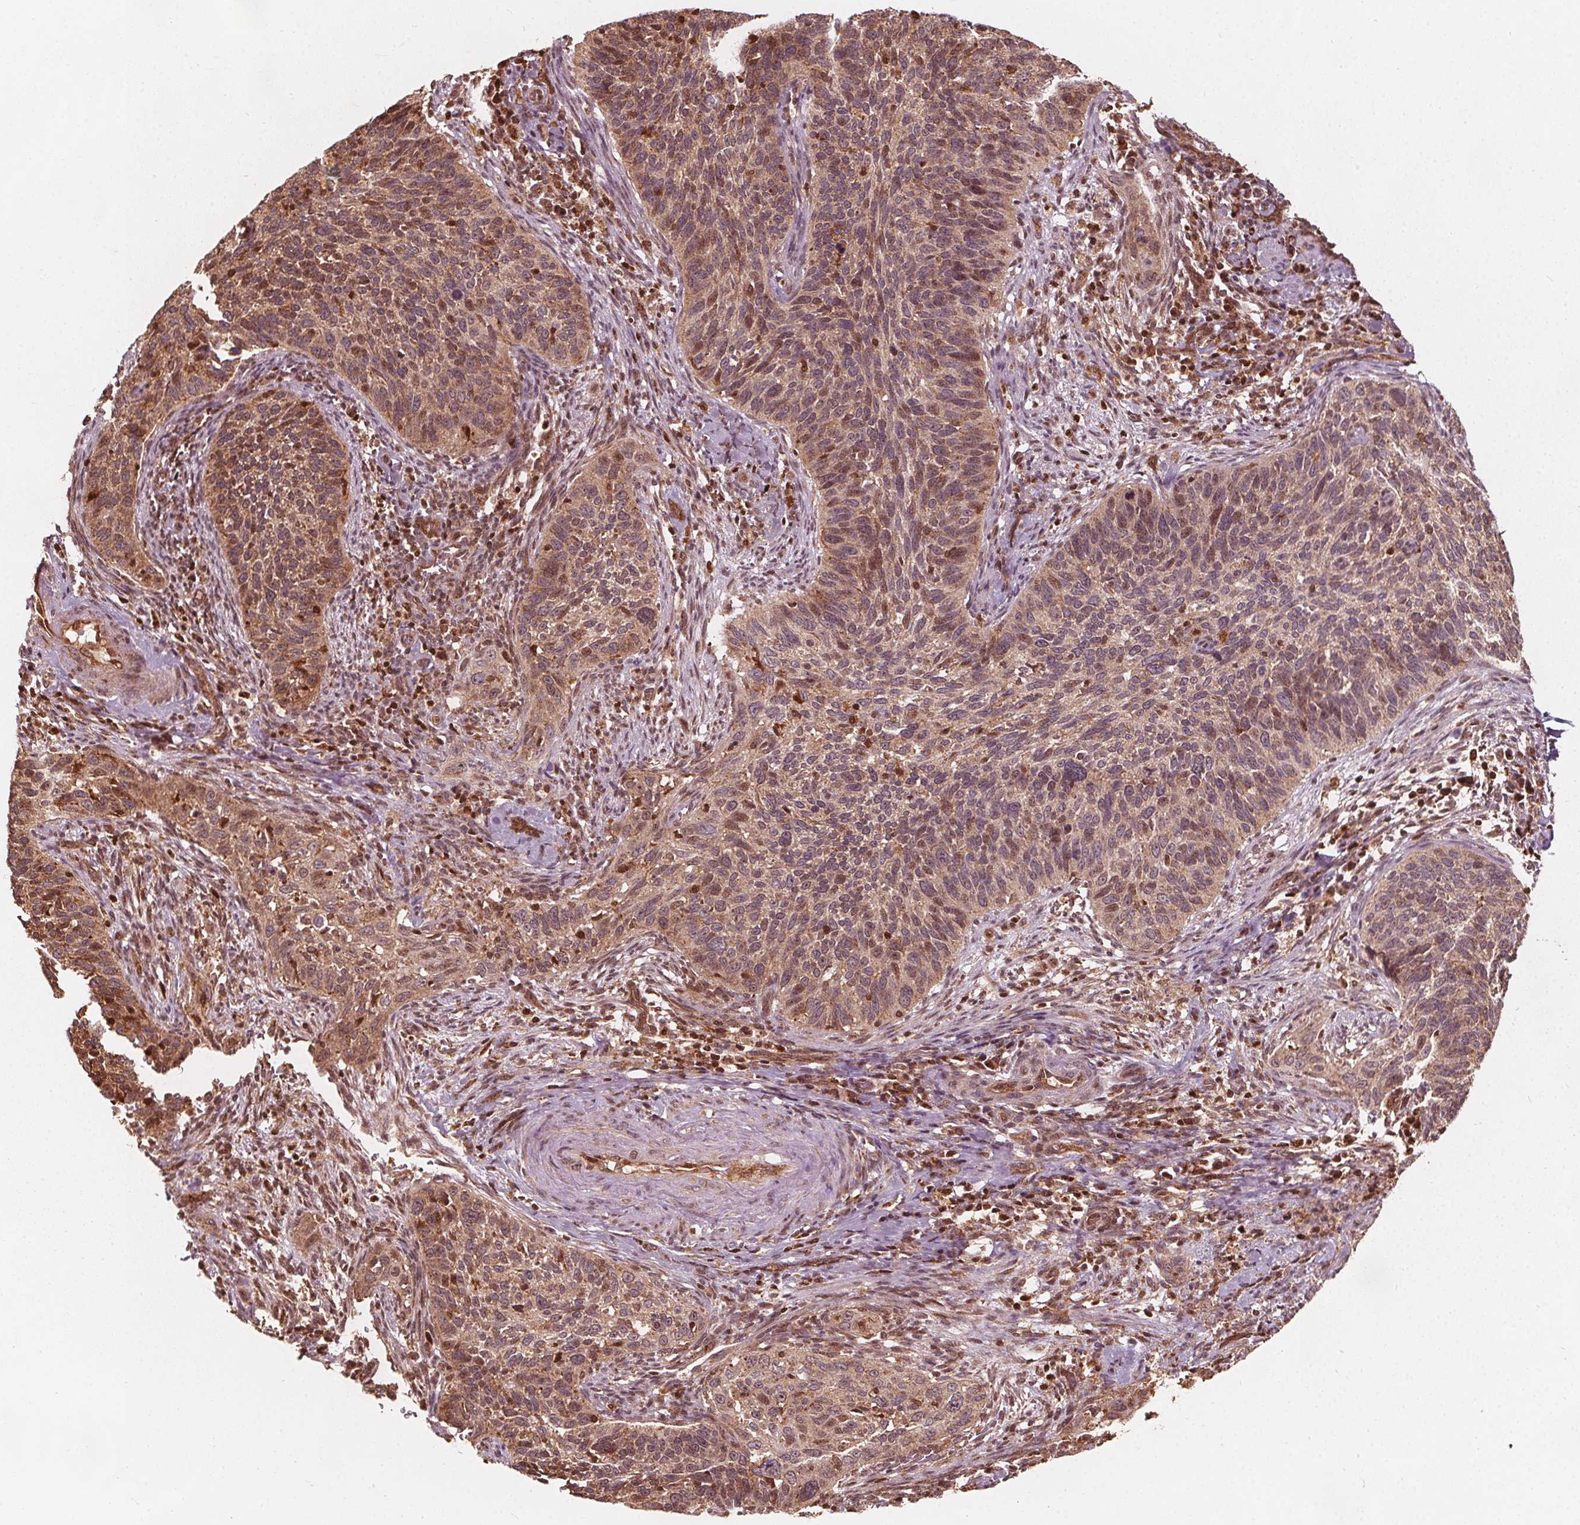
{"staining": {"intensity": "moderate", "quantity": ">75%", "location": "cytoplasmic/membranous,nuclear"}, "tissue": "cervical cancer", "cell_type": "Tumor cells", "image_type": "cancer", "snomed": [{"axis": "morphology", "description": "Squamous cell carcinoma, NOS"}, {"axis": "topography", "description": "Cervix"}], "caption": "This is a photomicrograph of immunohistochemistry staining of squamous cell carcinoma (cervical), which shows moderate positivity in the cytoplasmic/membranous and nuclear of tumor cells.", "gene": "AIP", "patient": {"sex": "female", "age": 51}}